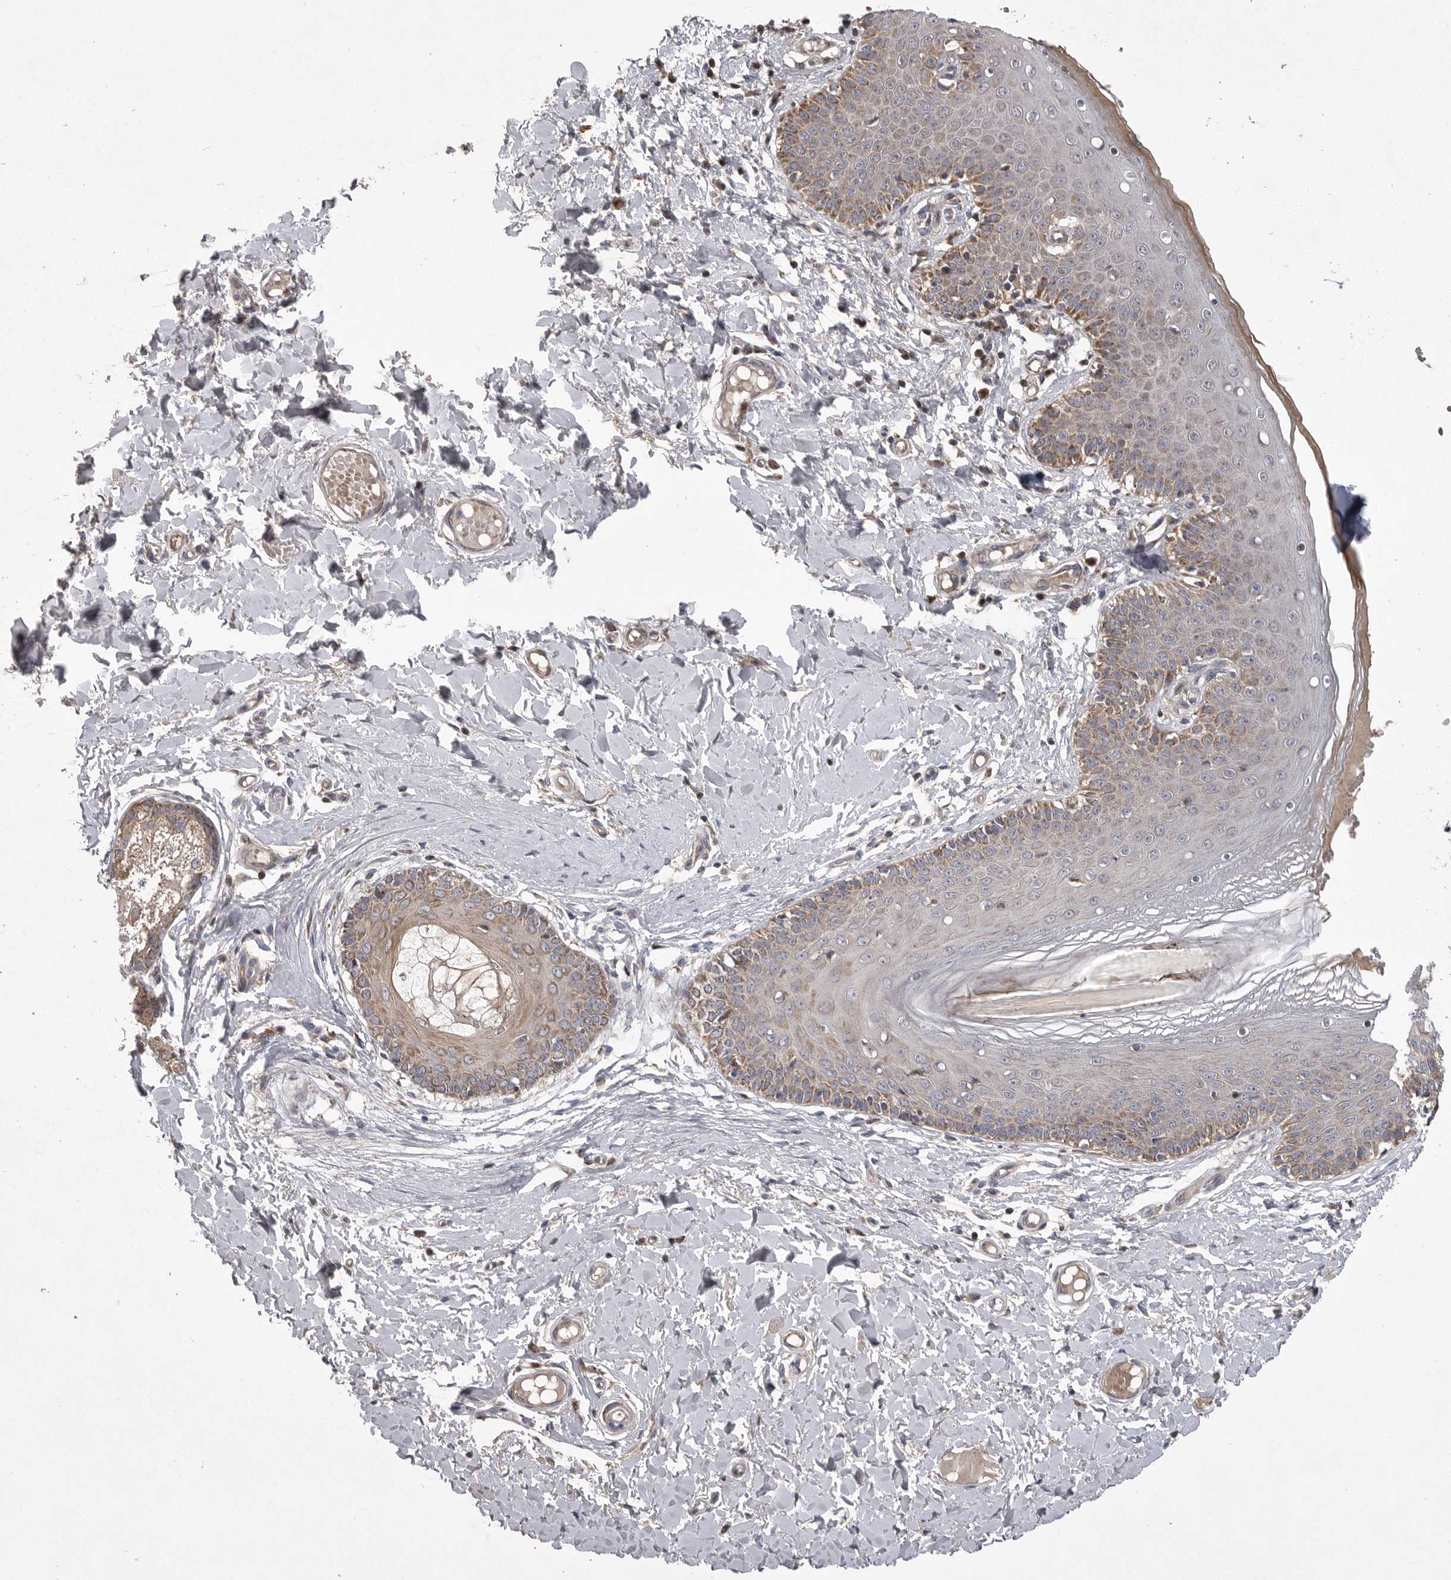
{"staining": {"intensity": "moderate", "quantity": "25%-75%", "location": "cytoplasmic/membranous"}, "tissue": "skin", "cell_type": "Epidermal cells", "image_type": "normal", "snomed": [{"axis": "morphology", "description": "Normal tissue, NOS"}, {"axis": "topography", "description": "Vulva"}], "caption": "Immunohistochemical staining of normal skin shows medium levels of moderate cytoplasmic/membranous positivity in approximately 25%-75% of epidermal cells. (Stains: DAB (3,3'-diaminobenzidine) in brown, nuclei in blue, Microscopy: brightfield microscopy at high magnification).", "gene": "CRP", "patient": {"sex": "female", "age": 66}}